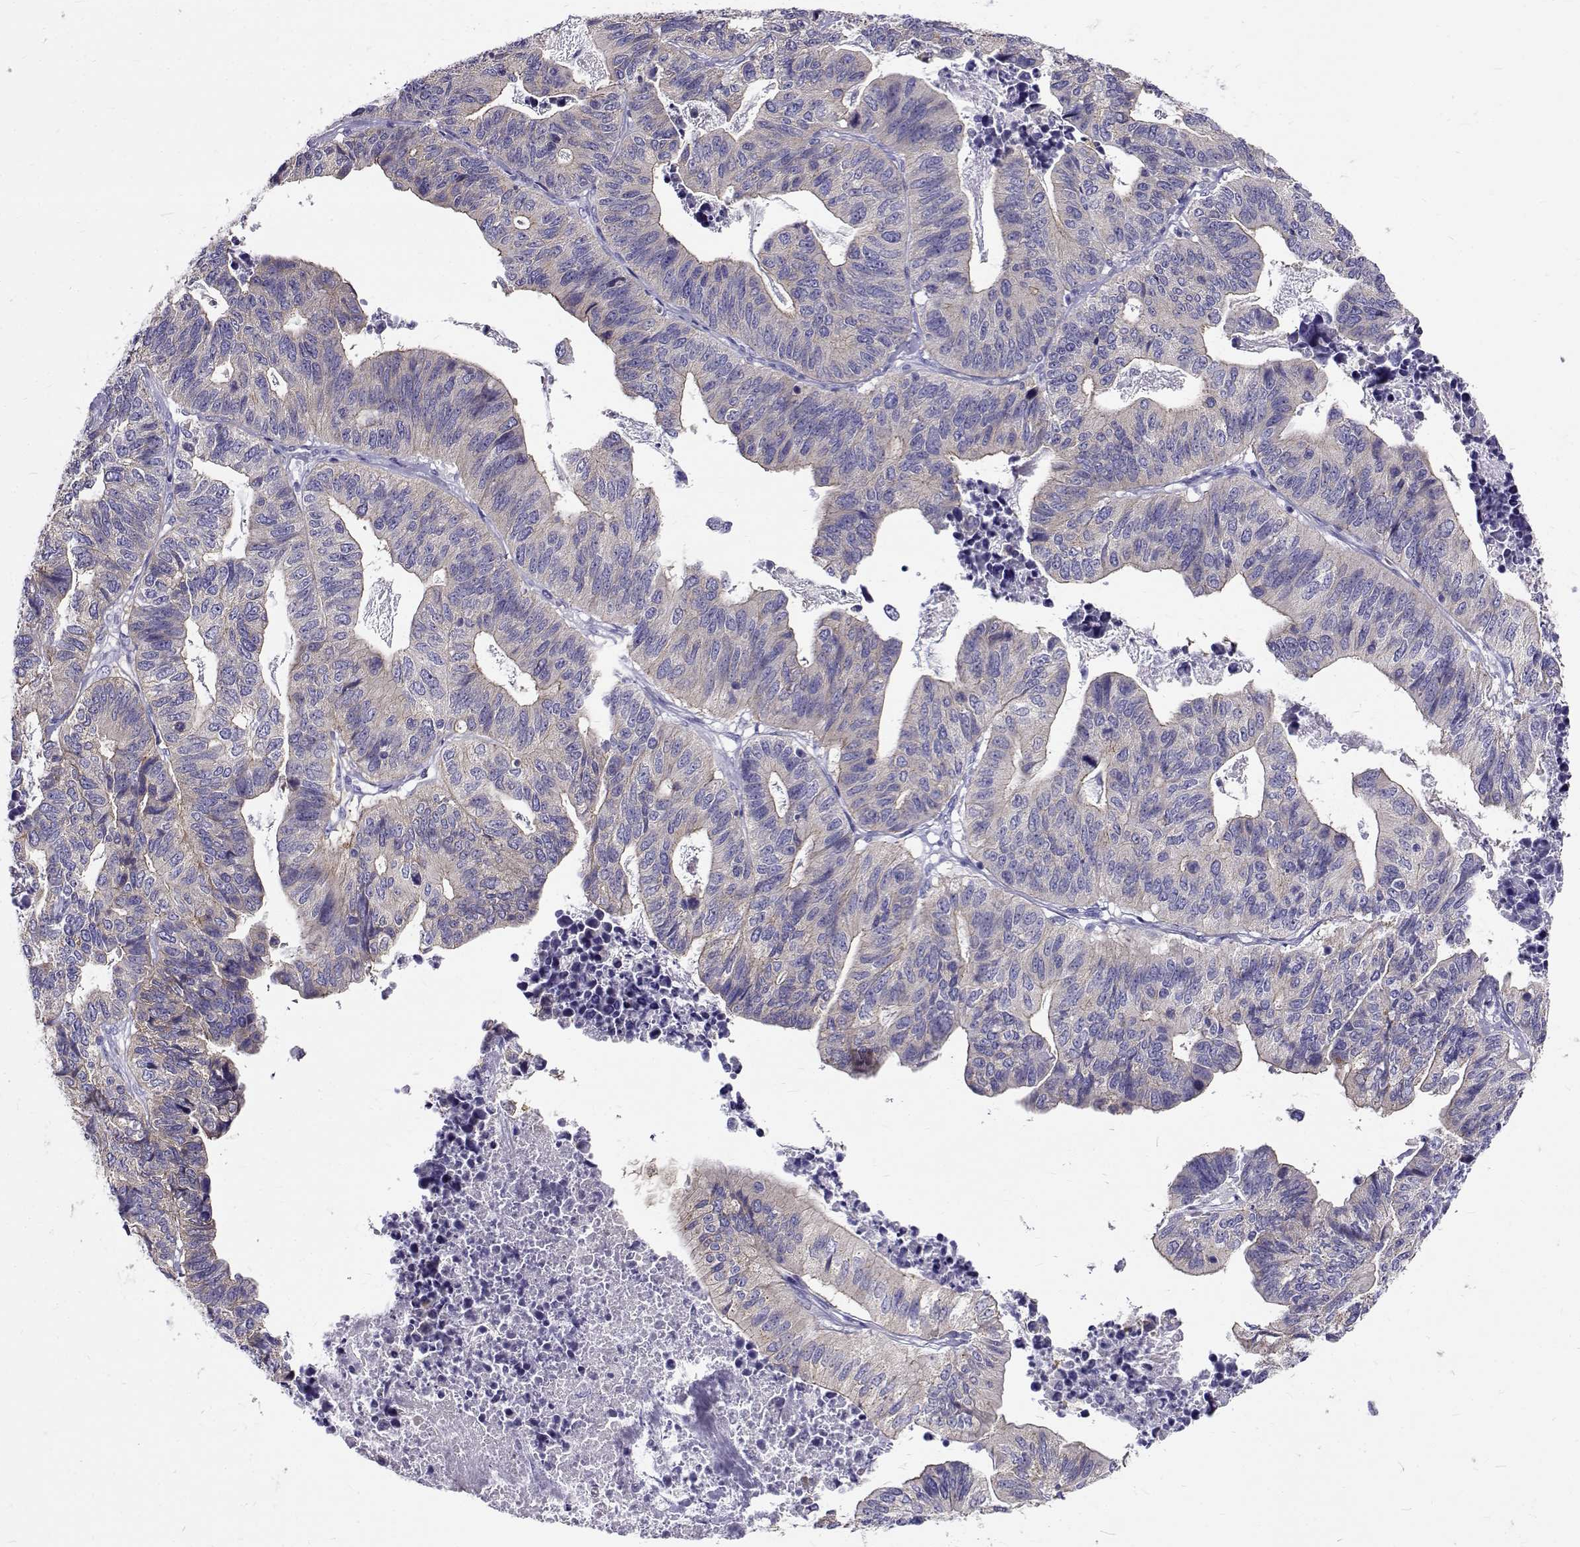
{"staining": {"intensity": "weak", "quantity": "<25%", "location": "cytoplasmic/membranous"}, "tissue": "stomach cancer", "cell_type": "Tumor cells", "image_type": "cancer", "snomed": [{"axis": "morphology", "description": "Adenocarcinoma, NOS"}, {"axis": "topography", "description": "Stomach, upper"}], "caption": "This is an immunohistochemistry (IHC) image of stomach cancer. There is no staining in tumor cells.", "gene": "IGSF1", "patient": {"sex": "female", "age": 67}}